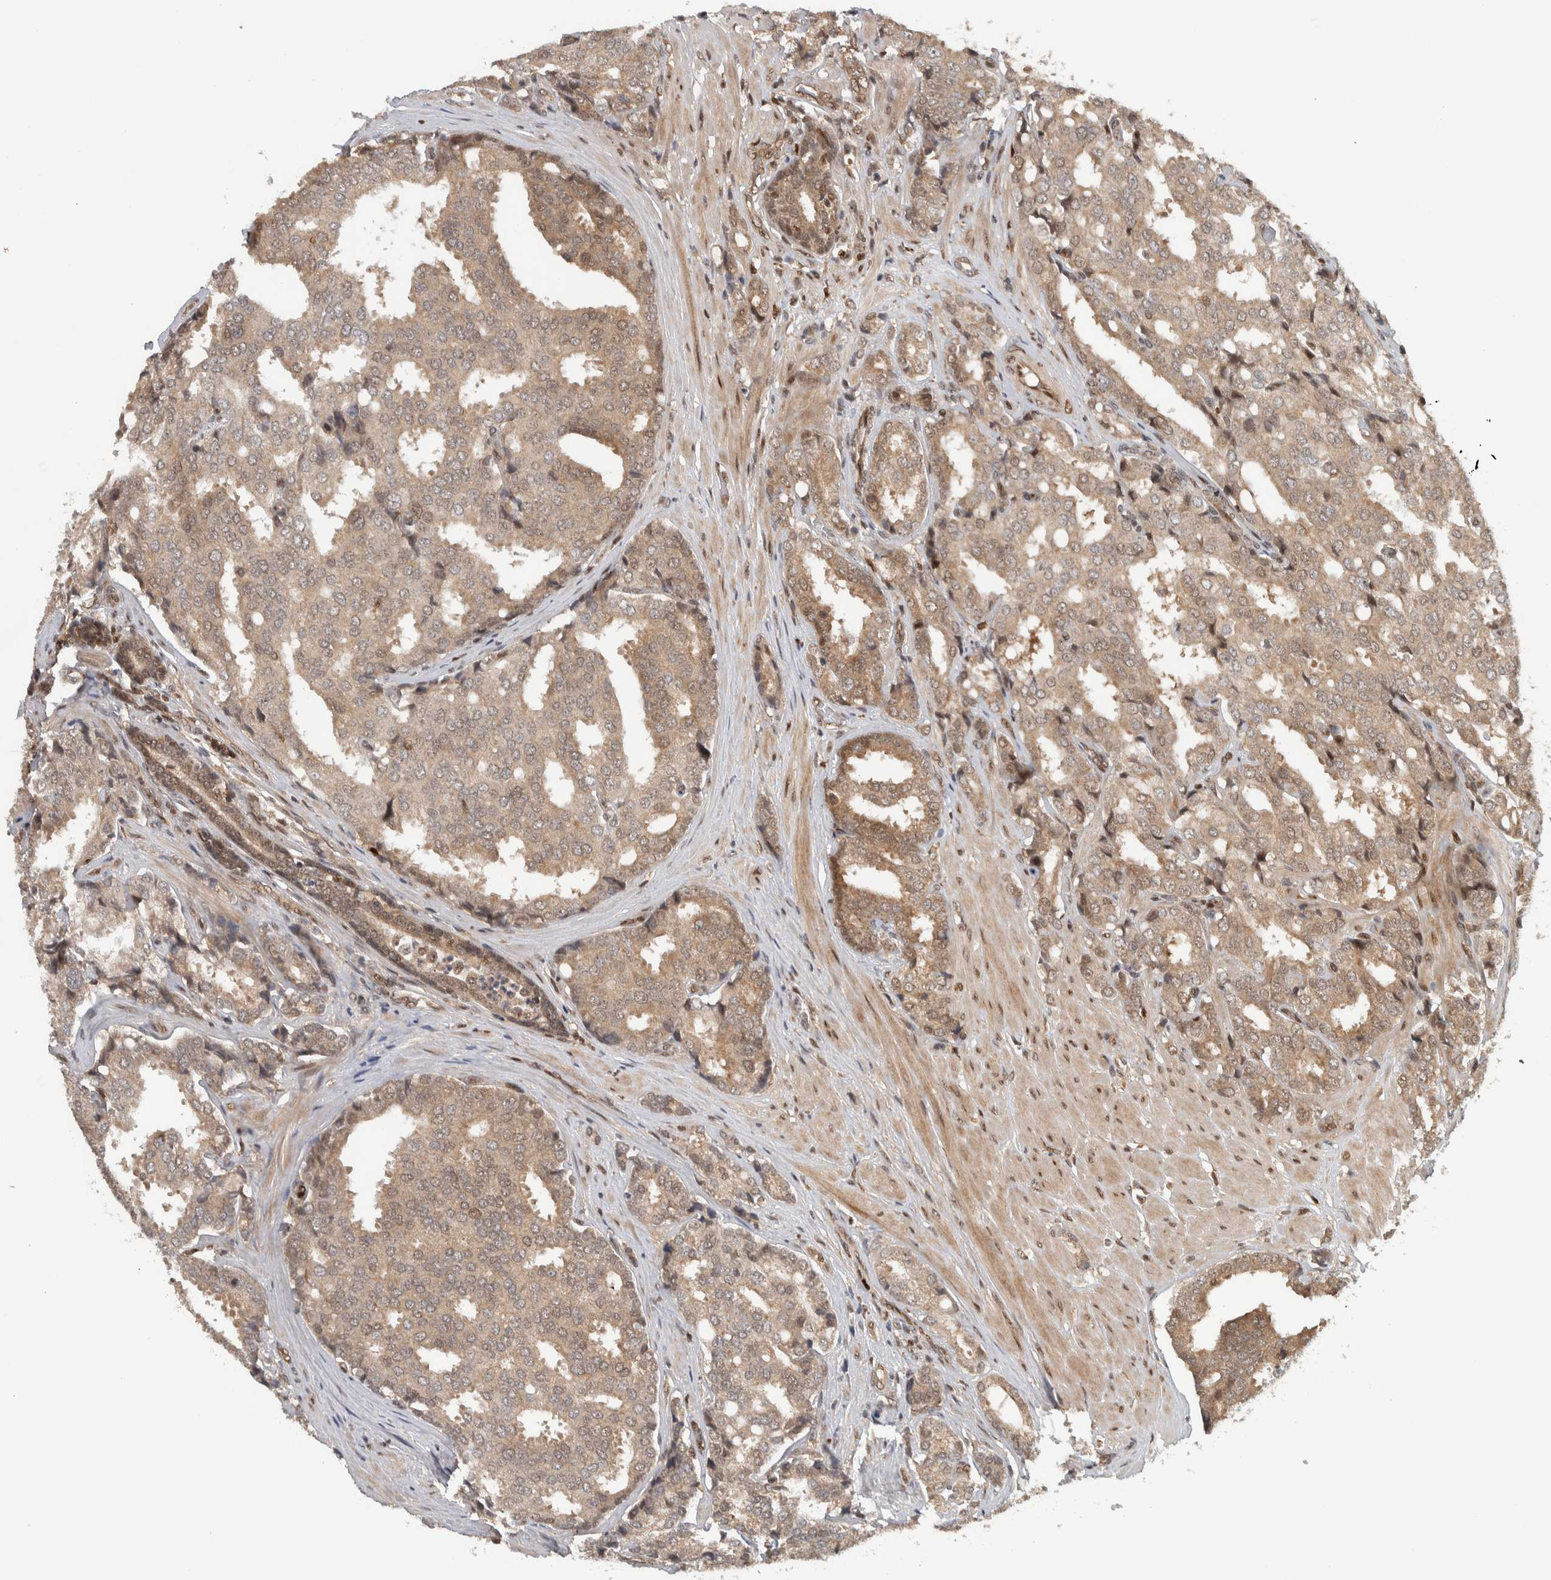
{"staining": {"intensity": "weak", "quantity": ">75%", "location": "cytoplasmic/membranous,nuclear"}, "tissue": "prostate cancer", "cell_type": "Tumor cells", "image_type": "cancer", "snomed": [{"axis": "morphology", "description": "Adenocarcinoma, High grade"}, {"axis": "topography", "description": "Prostate"}], "caption": "Immunohistochemistry (IHC) (DAB) staining of human prostate cancer (high-grade adenocarcinoma) shows weak cytoplasmic/membranous and nuclear protein expression in approximately >75% of tumor cells.", "gene": "RPS6KA4", "patient": {"sex": "male", "age": 50}}